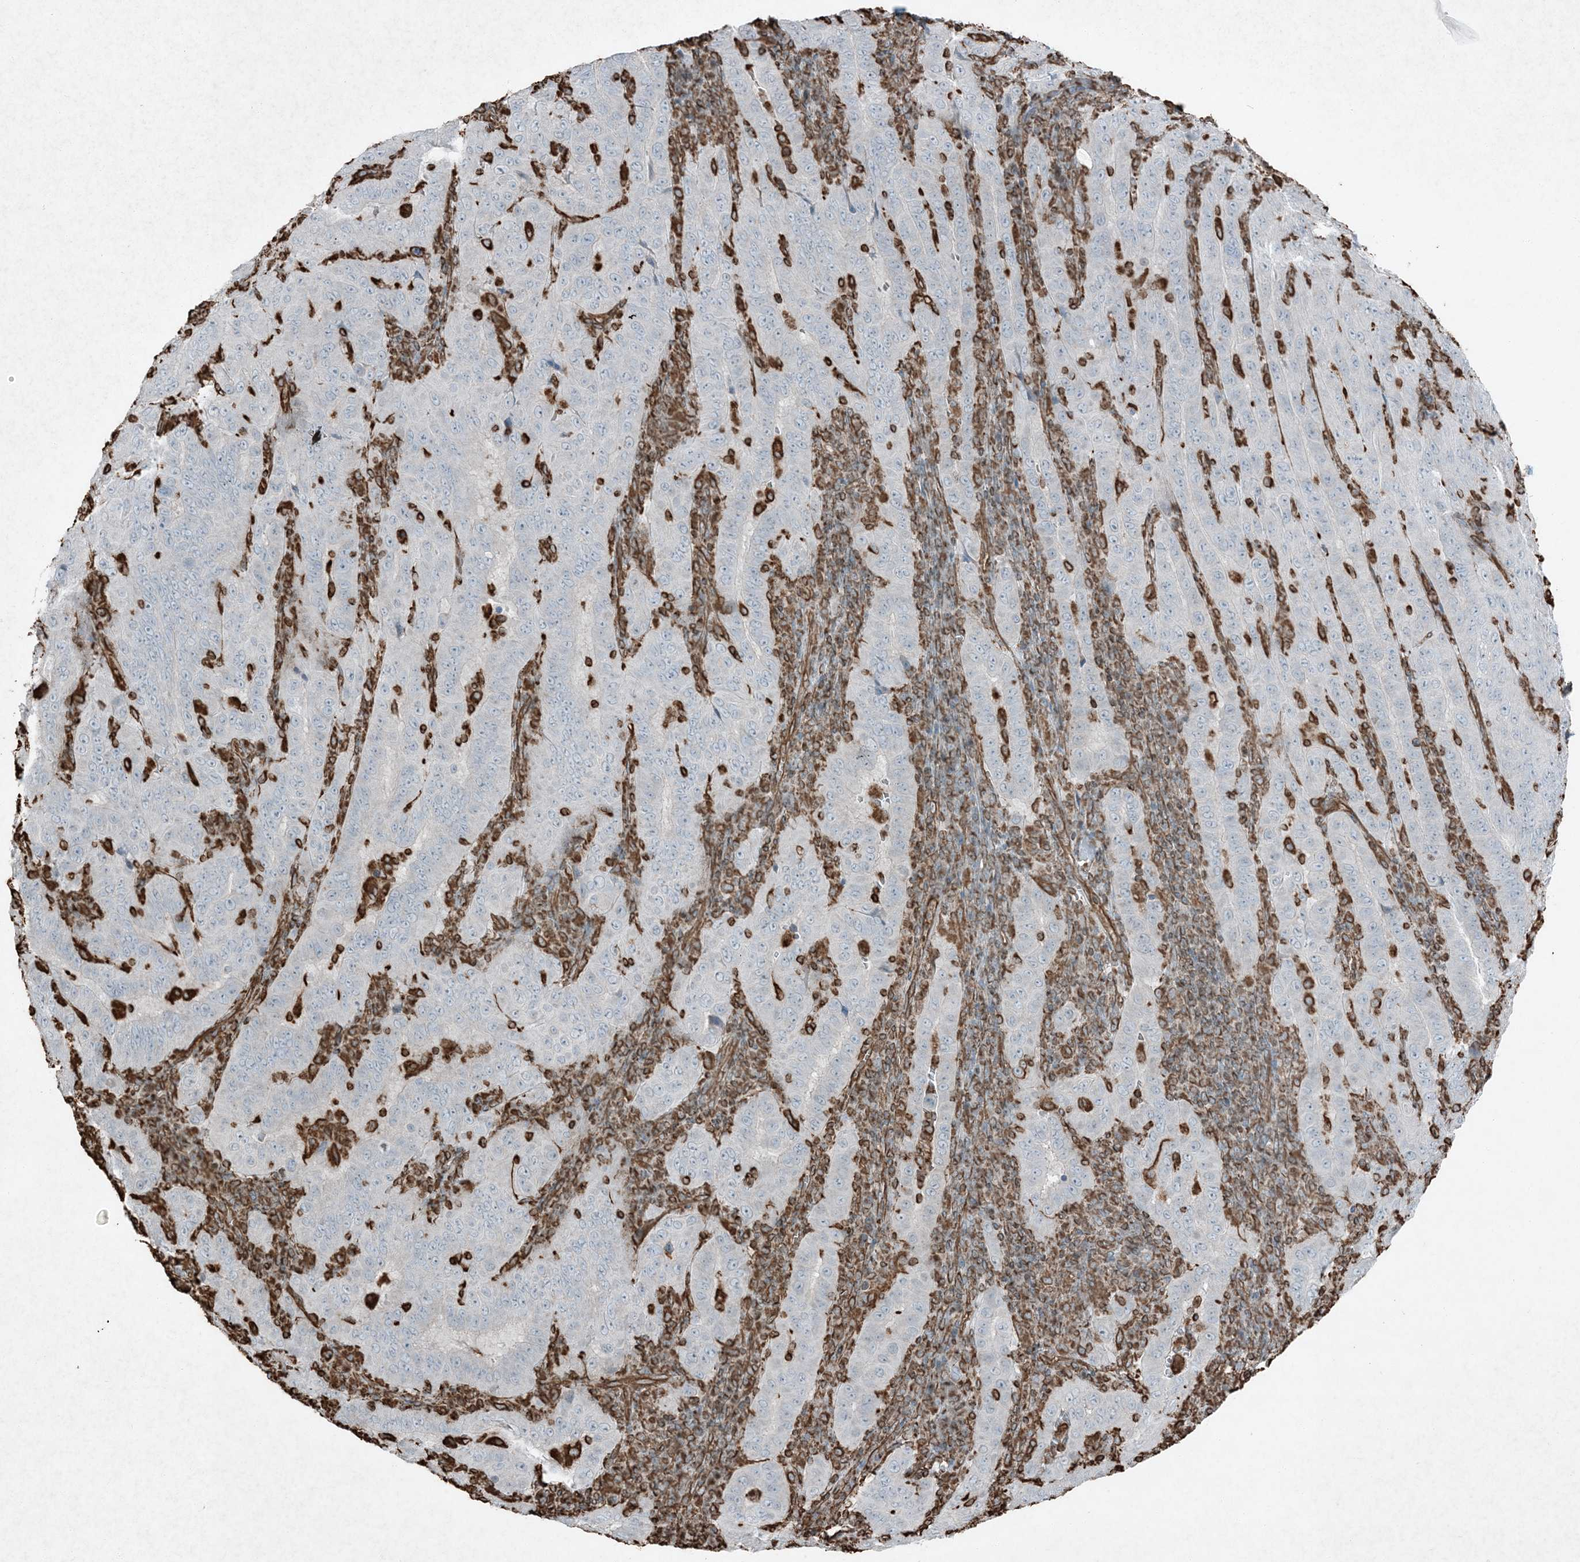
{"staining": {"intensity": "negative", "quantity": "none", "location": "none"}, "tissue": "pancreatic cancer", "cell_type": "Tumor cells", "image_type": "cancer", "snomed": [{"axis": "morphology", "description": "Adenocarcinoma, NOS"}, {"axis": "topography", "description": "Pancreas"}], "caption": "Tumor cells show no significant protein positivity in adenocarcinoma (pancreatic).", "gene": "RYK", "patient": {"sex": "male", "age": 63}}